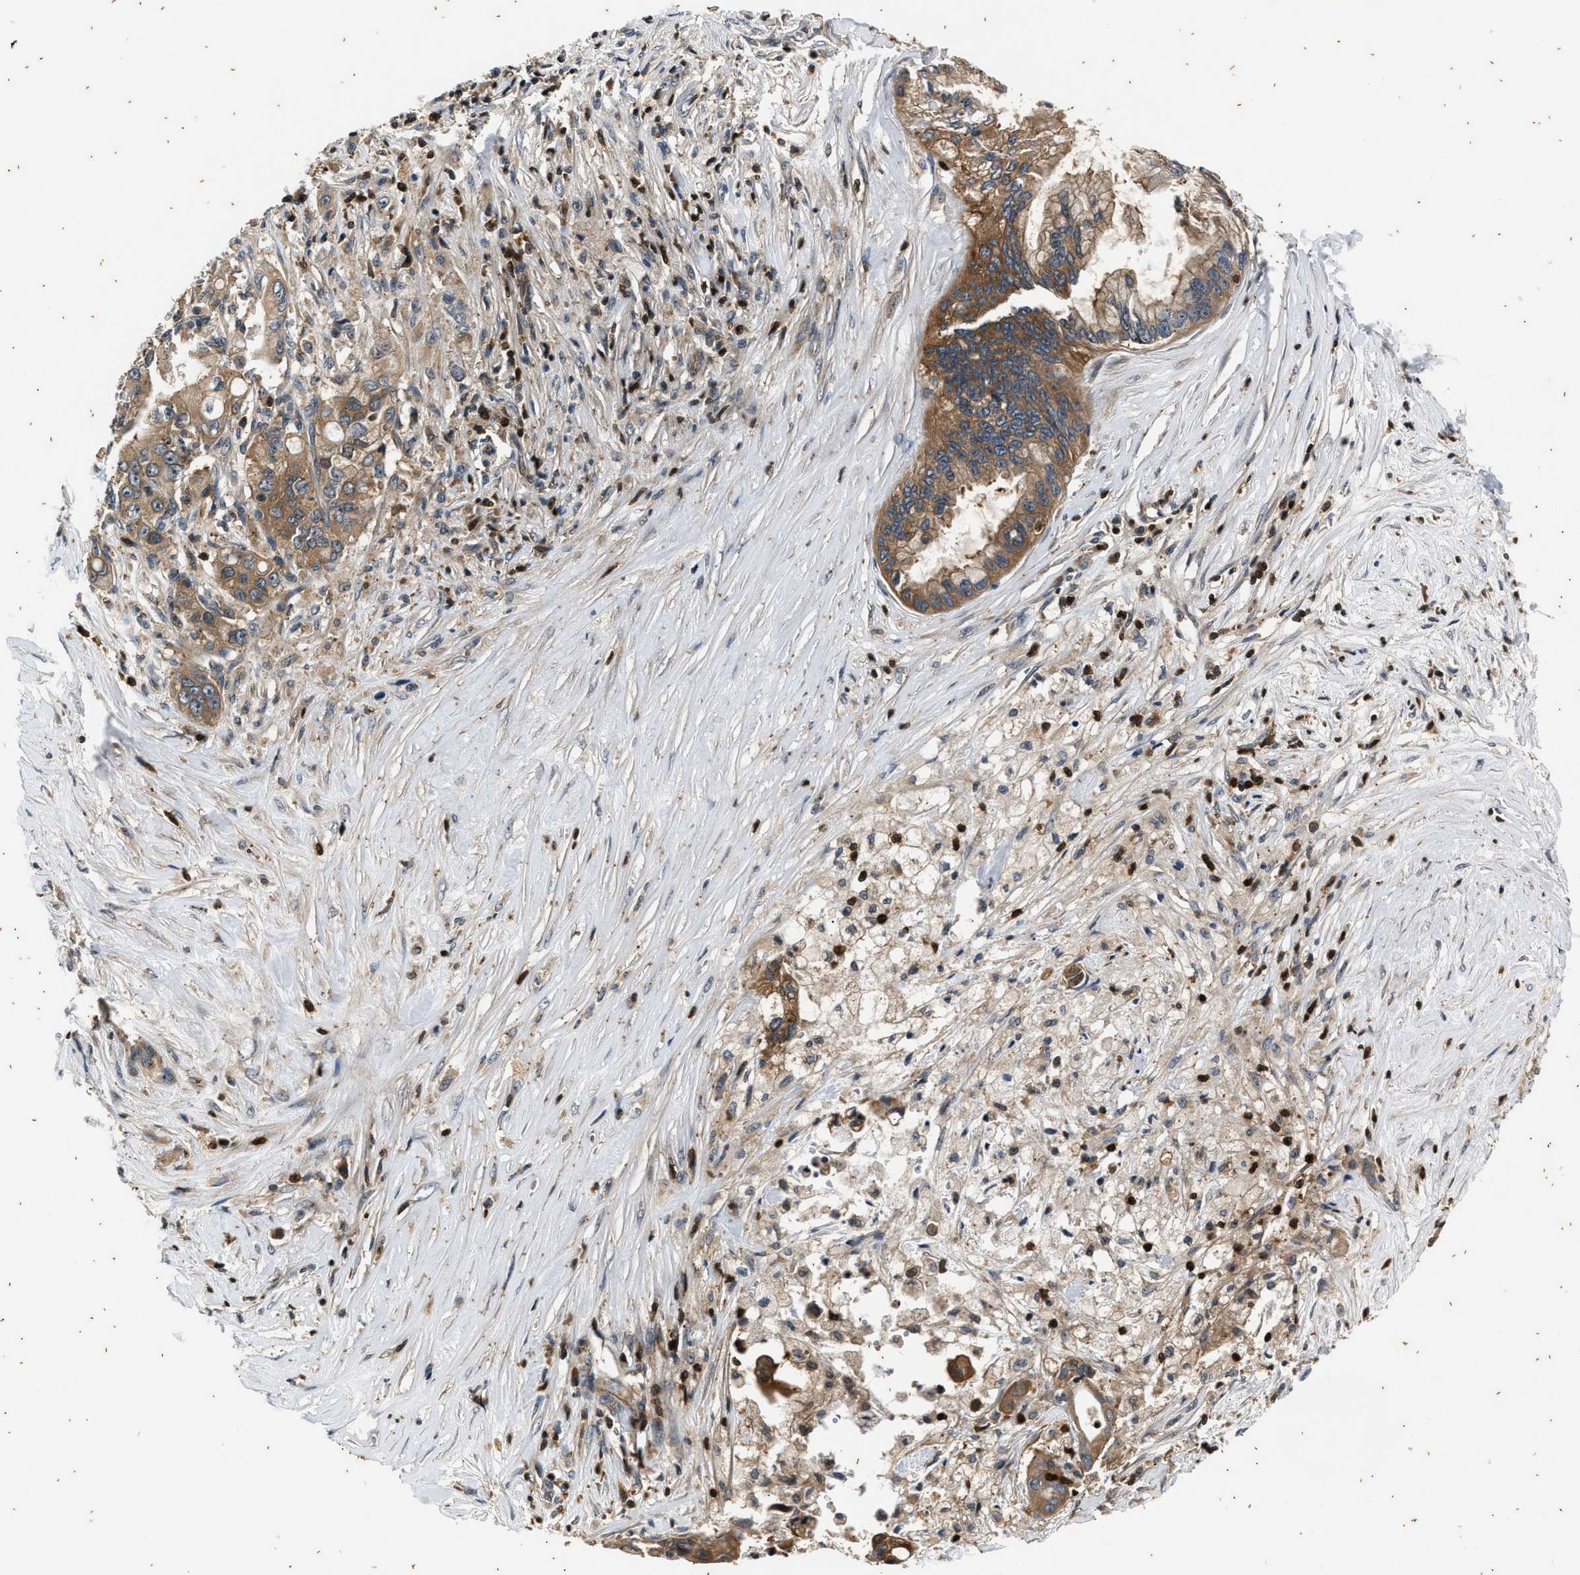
{"staining": {"intensity": "moderate", "quantity": ">75%", "location": "cytoplasmic/membranous"}, "tissue": "pancreatic cancer", "cell_type": "Tumor cells", "image_type": "cancer", "snomed": [{"axis": "morphology", "description": "Adenocarcinoma, NOS"}, {"axis": "topography", "description": "Pancreas"}], "caption": "Moderate cytoplasmic/membranous expression for a protein is seen in about >75% of tumor cells of pancreatic adenocarcinoma using IHC.", "gene": "PTPN7", "patient": {"sex": "female", "age": 73}}